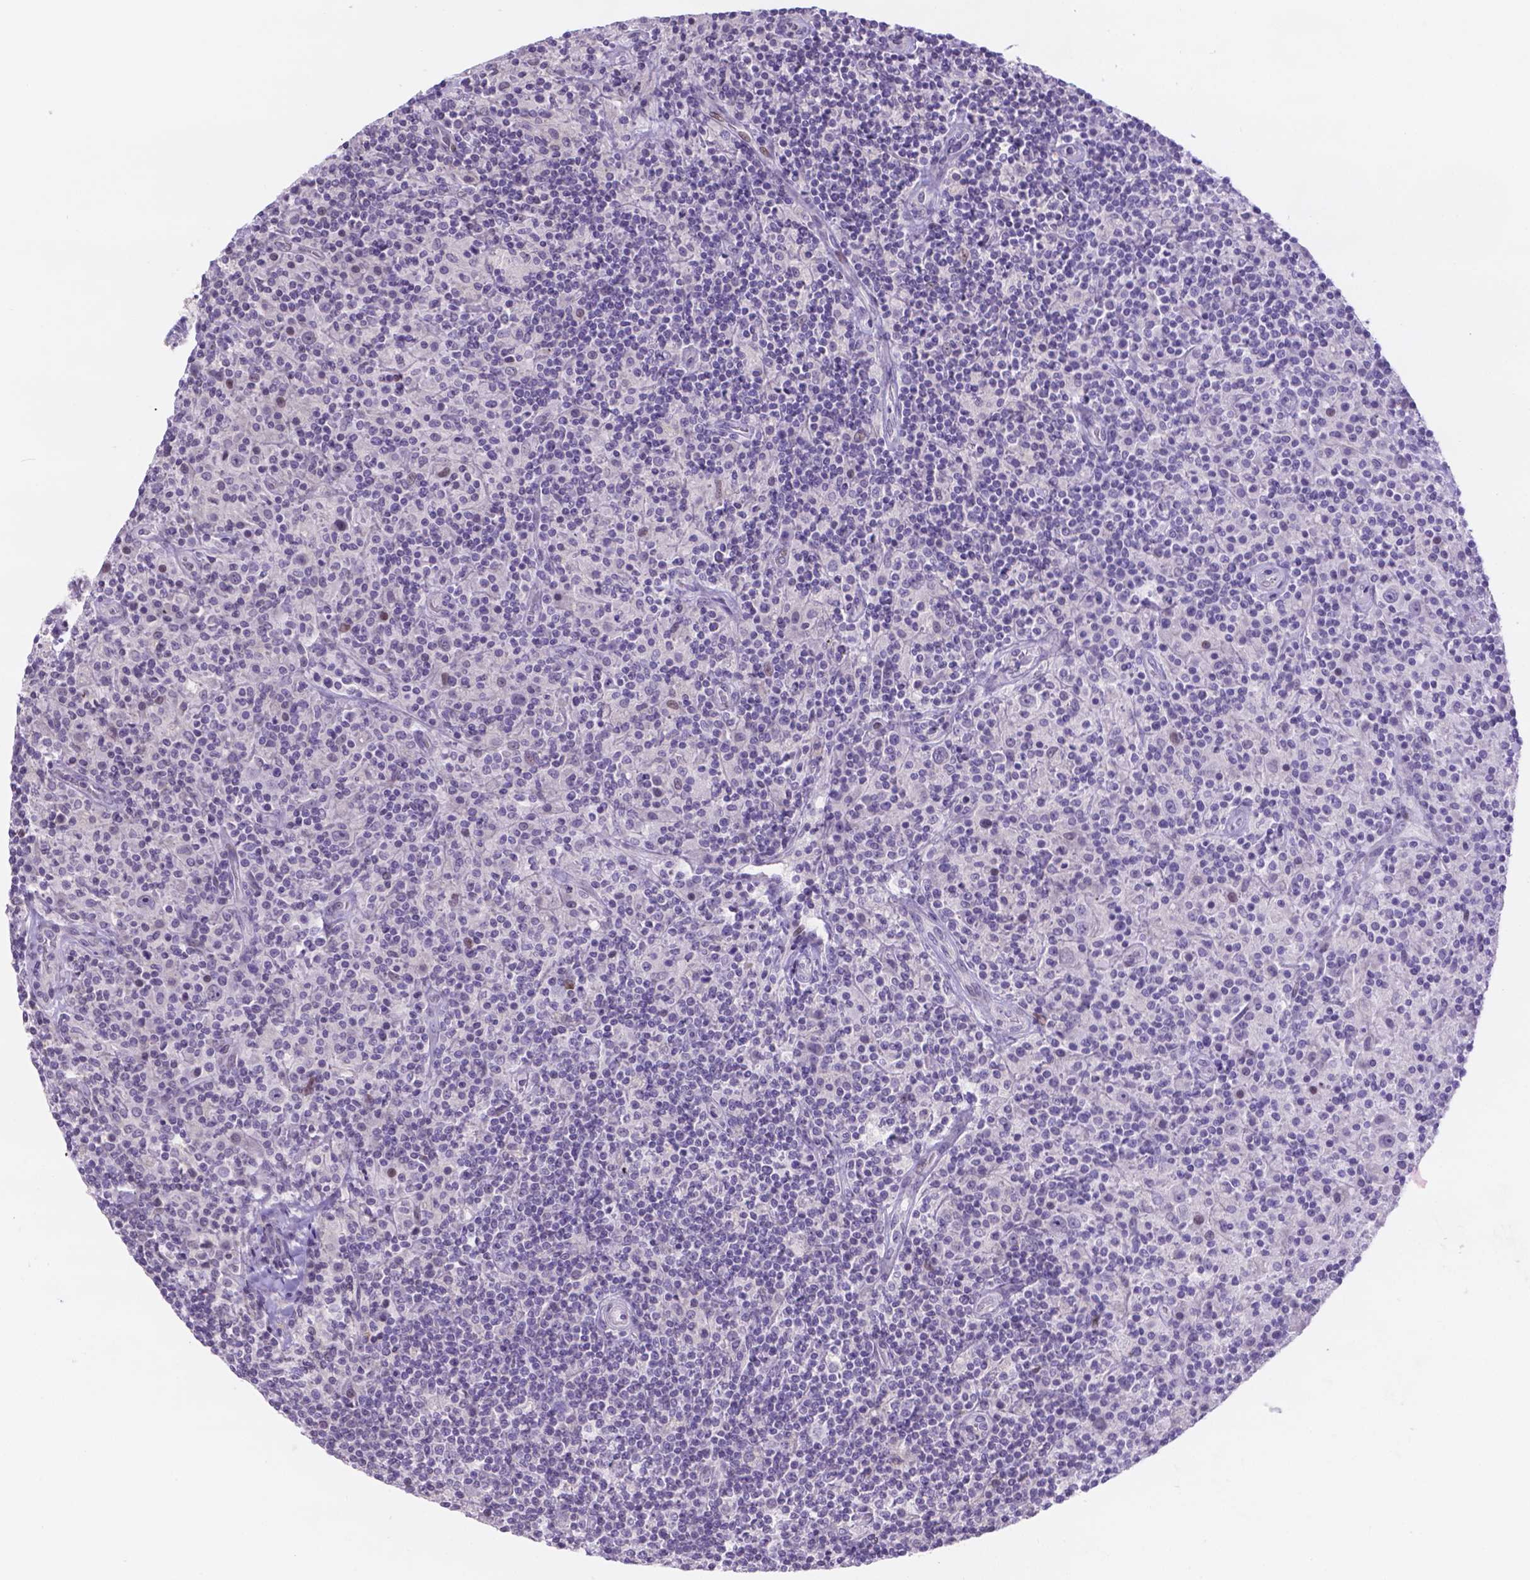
{"staining": {"intensity": "negative", "quantity": "none", "location": "none"}, "tissue": "lymphoma", "cell_type": "Tumor cells", "image_type": "cancer", "snomed": [{"axis": "morphology", "description": "Hodgkin's disease, NOS"}, {"axis": "topography", "description": "Lymph node"}], "caption": "Immunohistochemistry (IHC) of human Hodgkin's disease demonstrates no positivity in tumor cells.", "gene": "DMWD", "patient": {"sex": "male", "age": 70}}